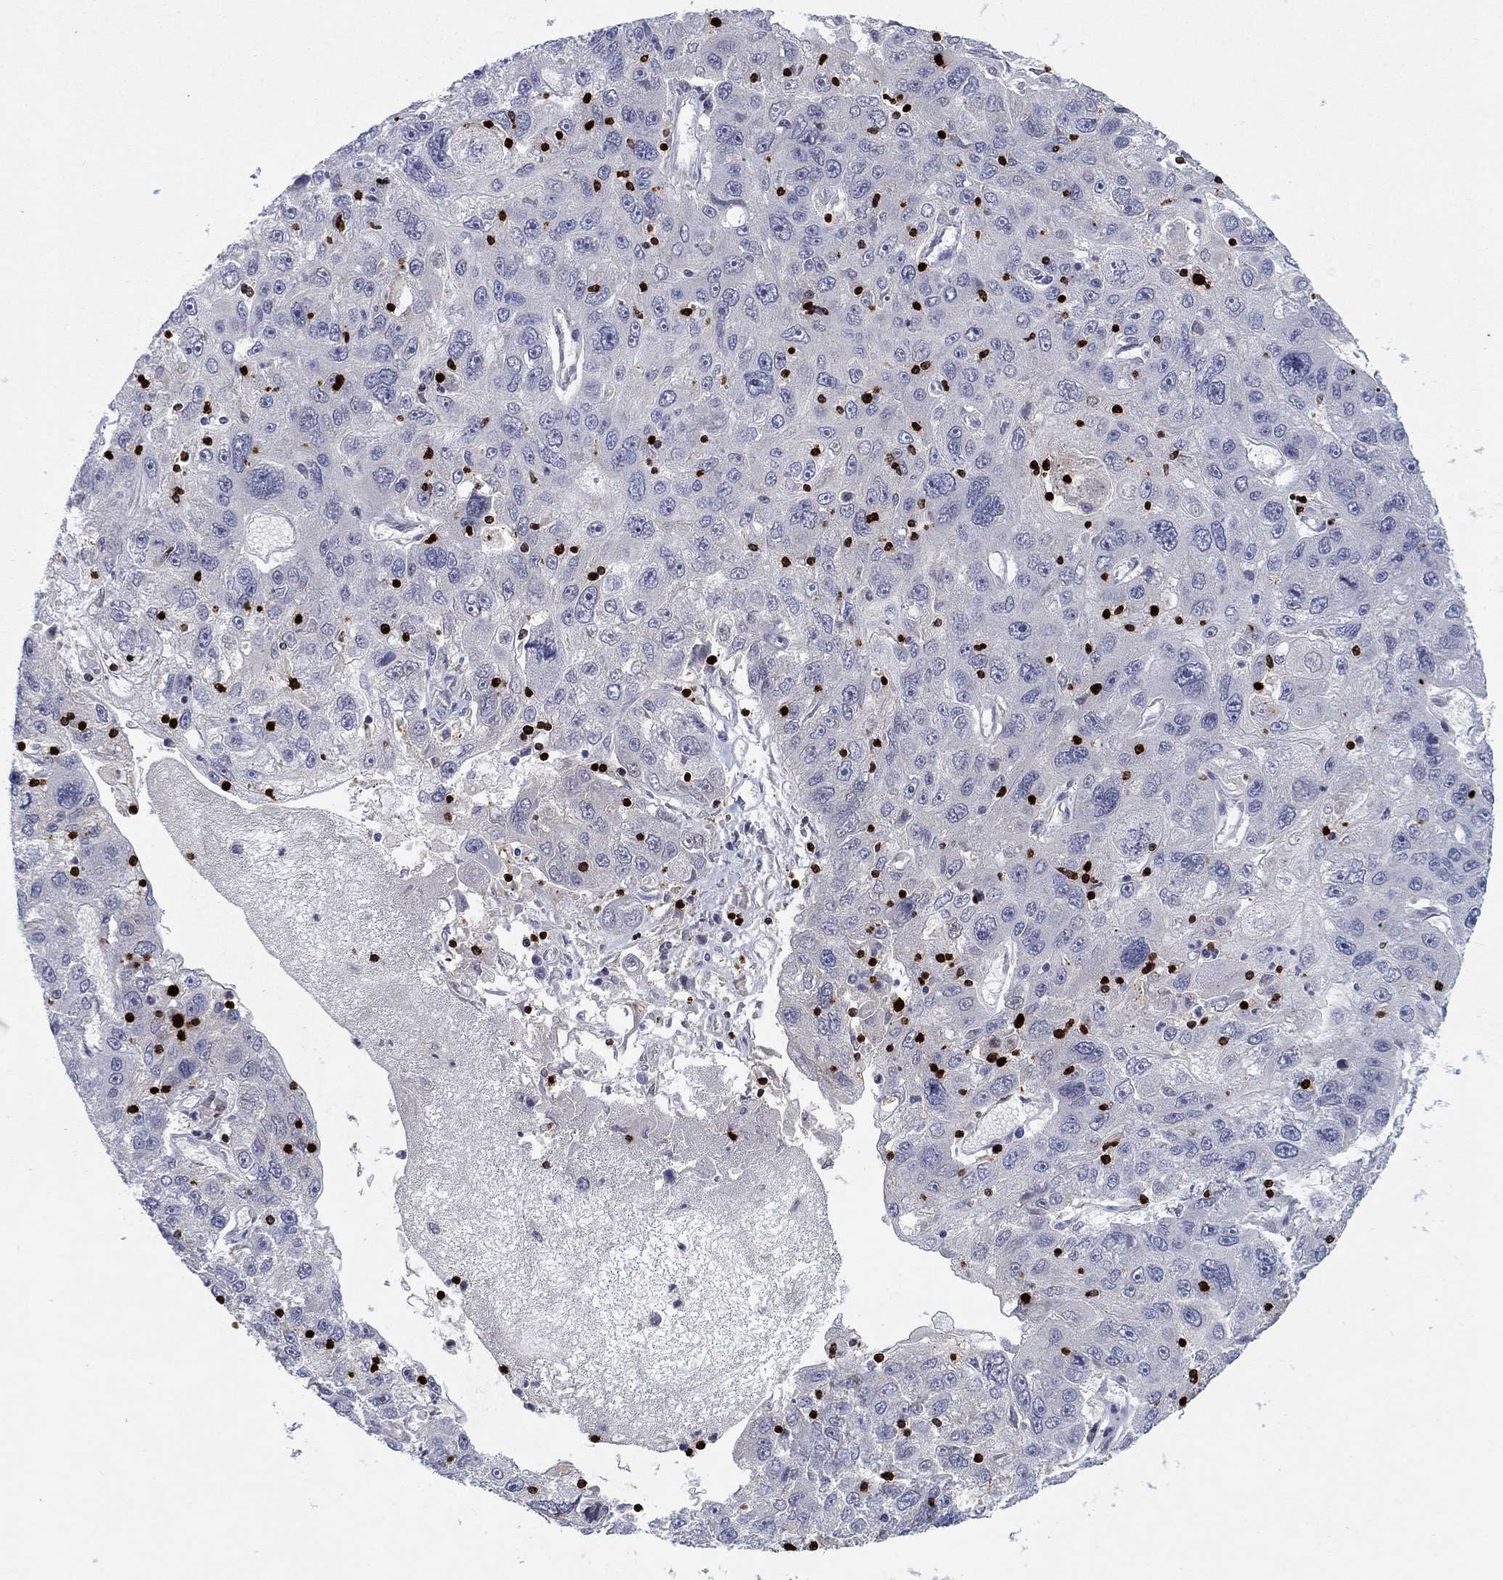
{"staining": {"intensity": "negative", "quantity": "none", "location": "none"}, "tissue": "stomach cancer", "cell_type": "Tumor cells", "image_type": "cancer", "snomed": [{"axis": "morphology", "description": "Adenocarcinoma, NOS"}, {"axis": "topography", "description": "Stomach"}], "caption": "IHC micrograph of neoplastic tissue: human stomach cancer stained with DAB exhibits no significant protein expression in tumor cells.", "gene": "GZMA", "patient": {"sex": "male", "age": 56}}